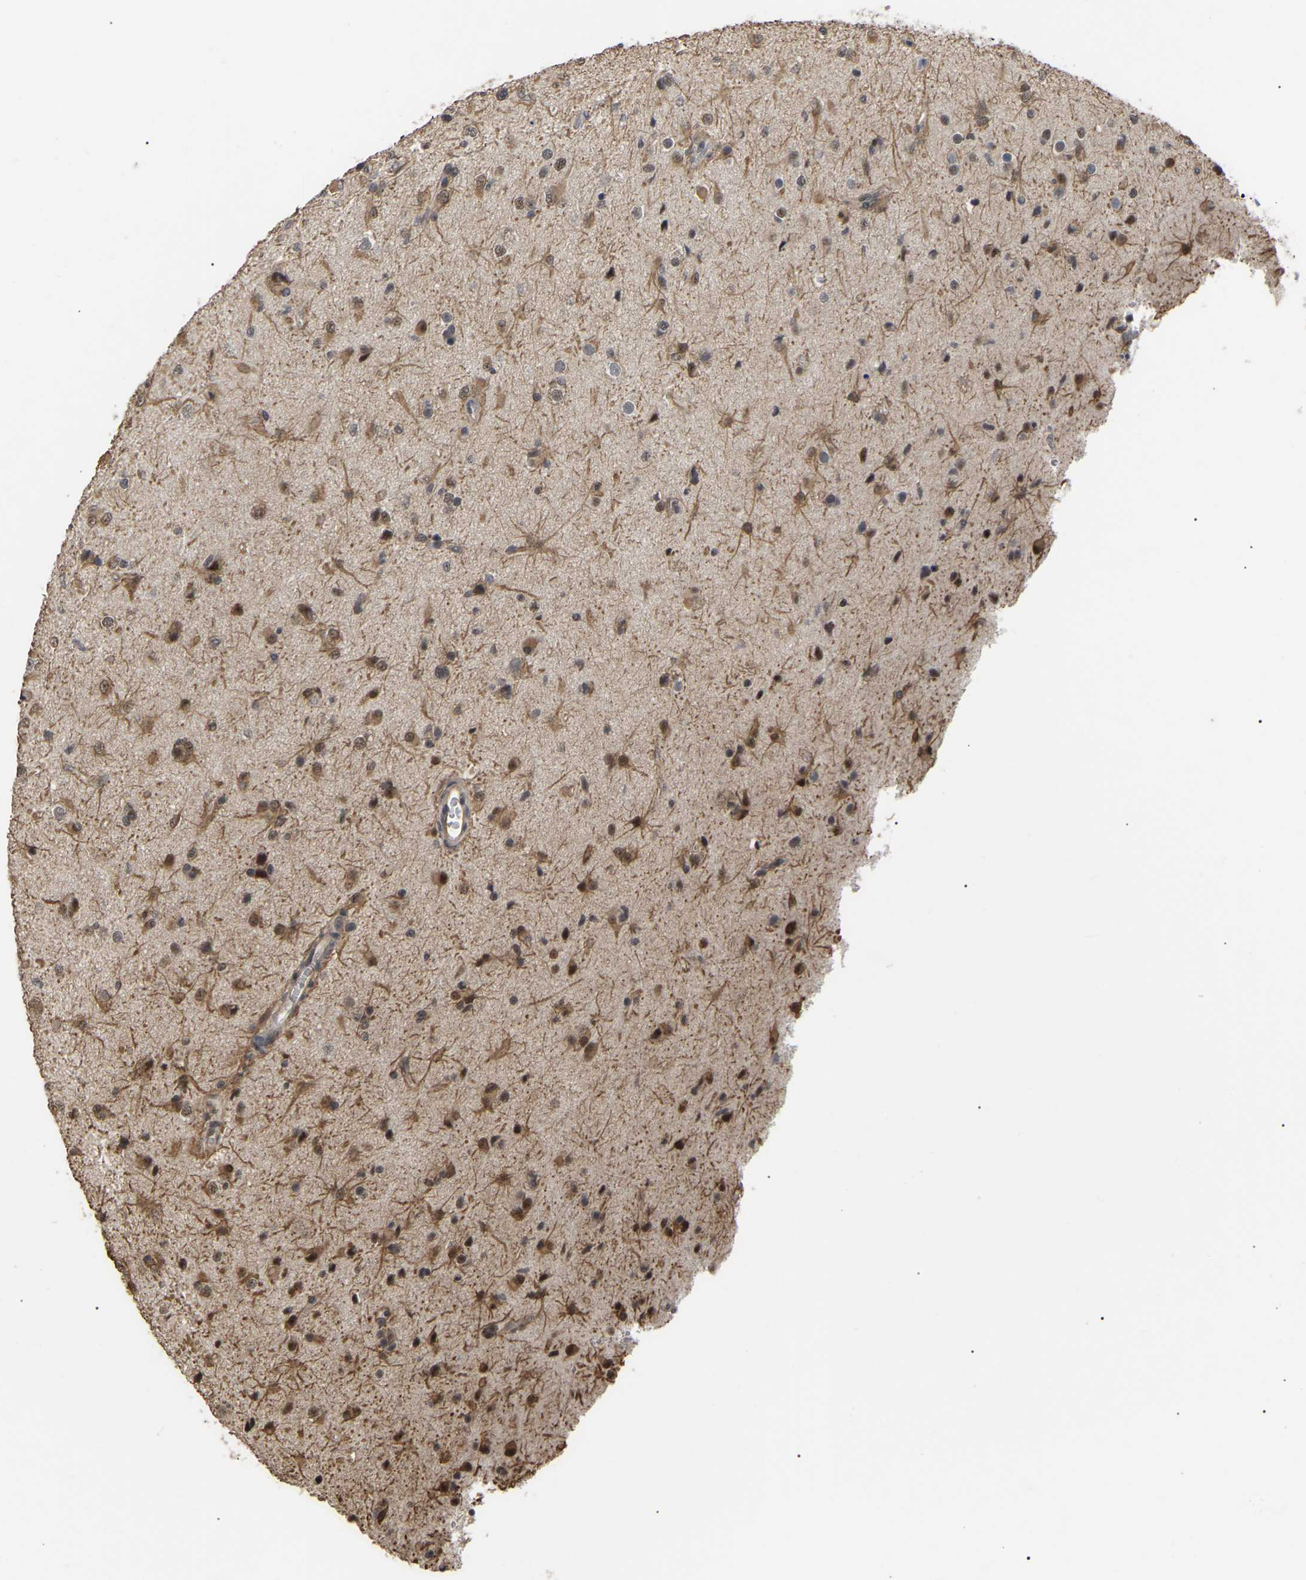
{"staining": {"intensity": "moderate", "quantity": ">75%", "location": "cytoplasmic/membranous,nuclear"}, "tissue": "glioma", "cell_type": "Tumor cells", "image_type": "cancer", "snomed": [{"axis": "morphology", "description": "Glioma, malignant, Low grade"}, {"axis": "topography", "description": "Brain"}], "caption": "The histopathology image shows staining of malignant low-grade glioma, revealing moderate cytoplasmic/membranous and nuclear protein staining (brown color) within tumor cells.", "gene": "JAZF1", "patient": {"sex": "male", "age": 65}}